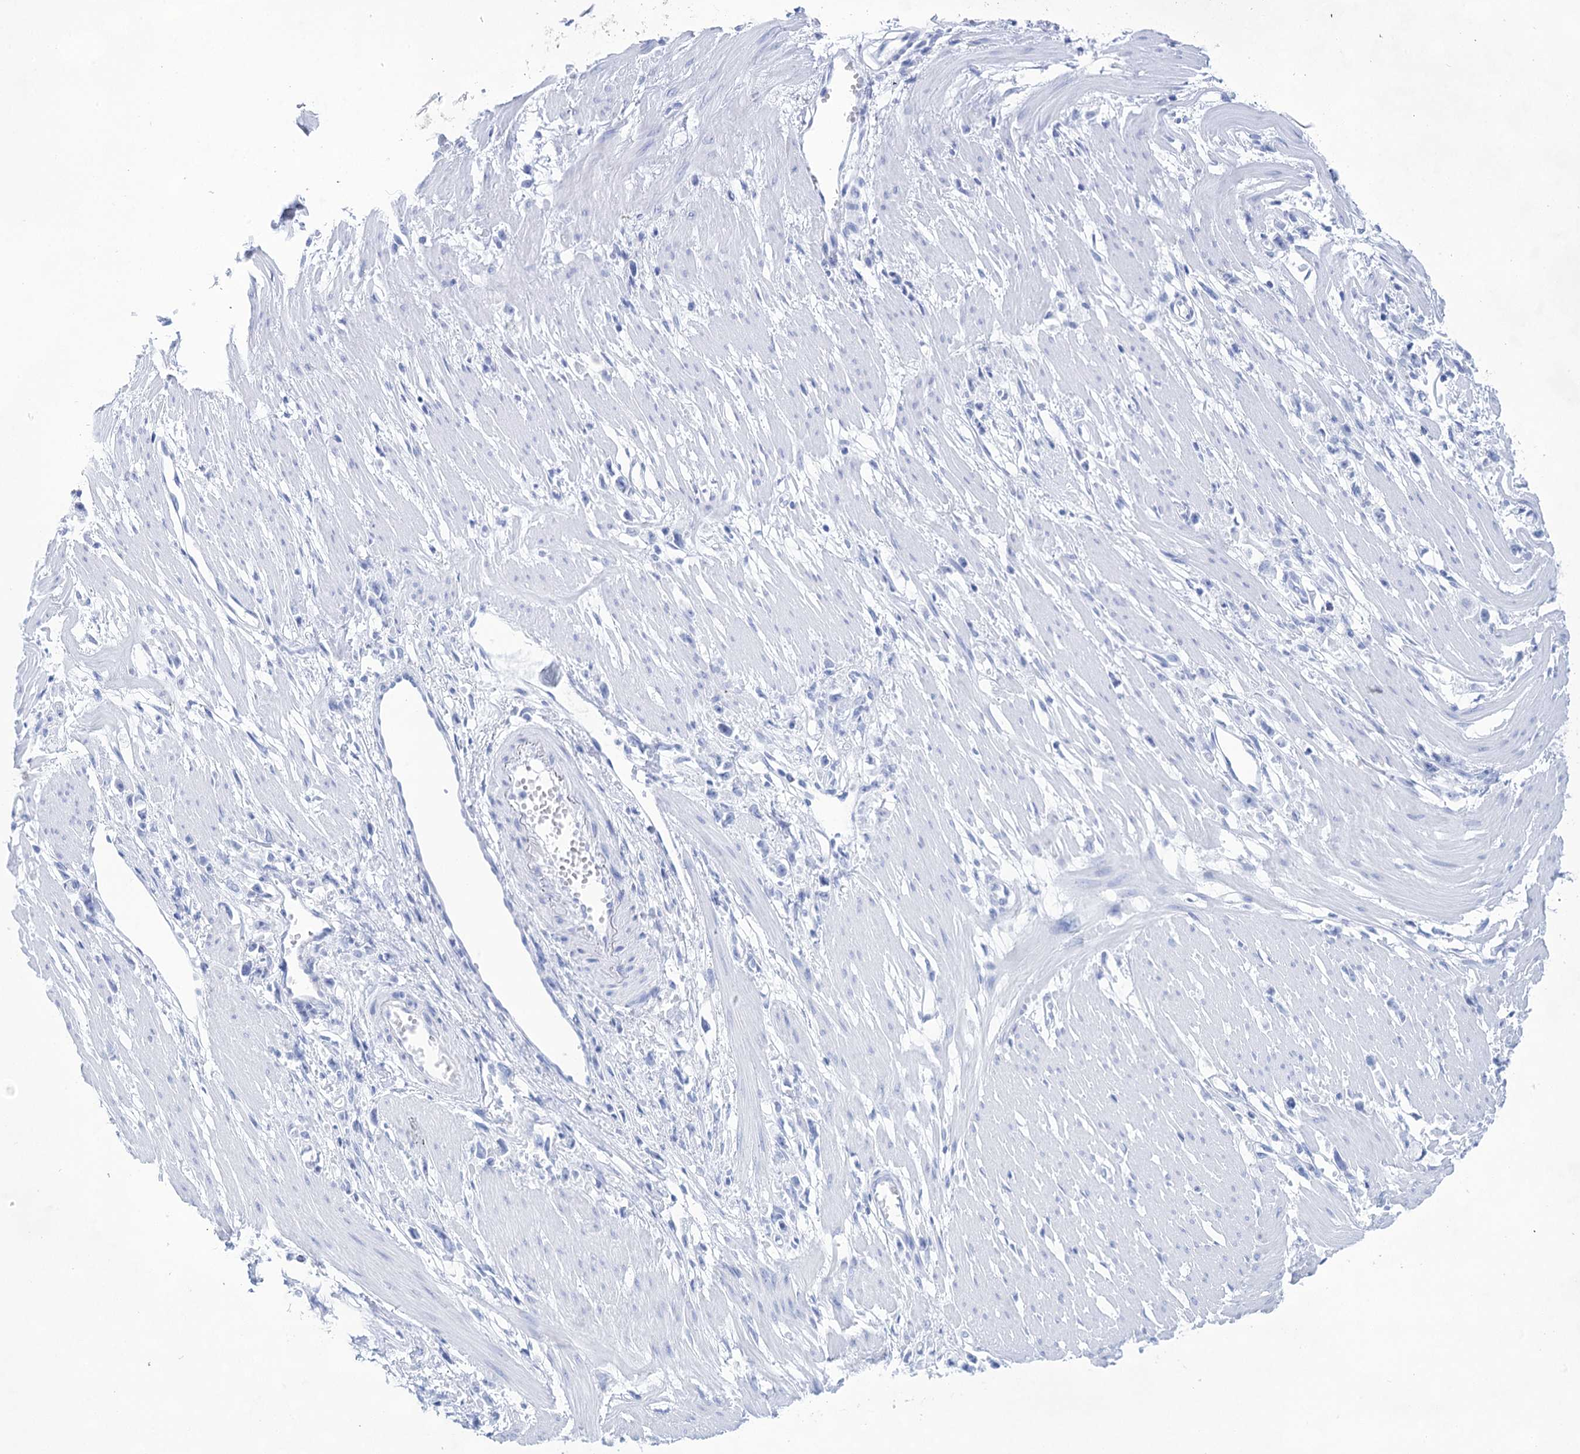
{"staining": {"intensity": "negative", "quantity": "none", "location": "none"}, "tissue": "stomach cancer", "cell_type": "Tumor cells", "image_type": "cancer", "snomed": [{"axis": "morphology", "description": "Adenocarcinoma, NOS"}, {"axis": "topography", "description": "Stomach"}], "caption": "Stomach adenocarcinoma stained for a protein using IHC reveals no staining tumor cells.", "gene": "LALBA", "patient": {"sex": "female", "age": 59}}